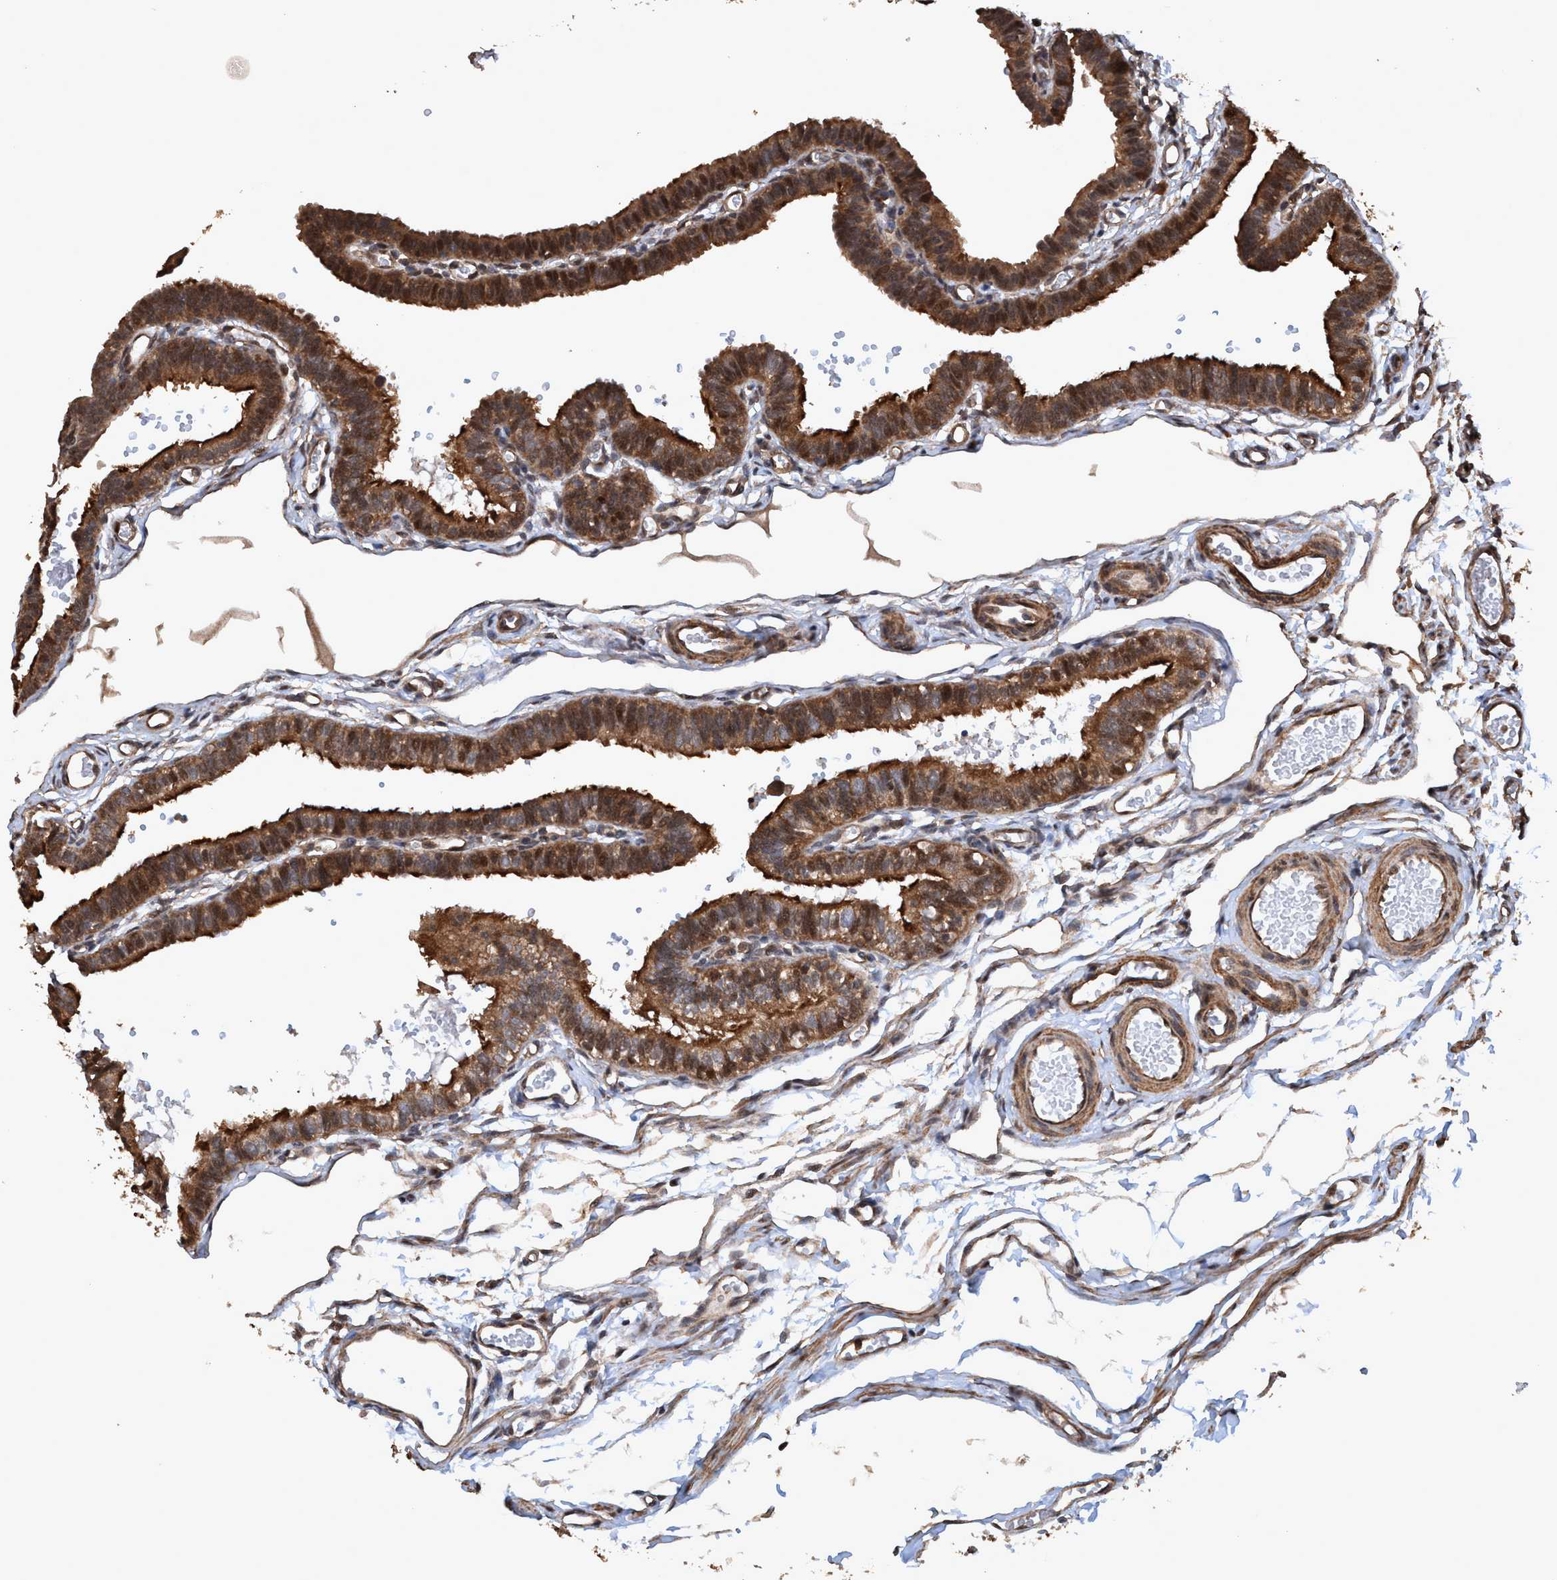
{"staining": {"intensity": "strong", "quantity": ">75%", "location": "cytoplasmic/membranous,nuclear"}, "tissue": "fallopian tube", "cell_type": "Glandular cells", "image_type": "normal", "snomed": [{"axis": "morphology", "description": "Normal tissue, NOS"}, {"axis": "topography", "description": "Fallopian tube"}, {"axis": "topography", "description": "Placenta"}], "caption": "Immunohistochemistry (DAB) staining of benign human fallopian tube demonstrates strong cytoplasmic/membranous,nuclear protein positivity in approximately >75% of glandular cells. (Stains: DAB (3,3'-diaminobenzidine) in brown, nuclei in blue, Microscopy: brightfield microscopy at high magnification).", "gene": "TRPC7", "patient": {"sex": "female", "age": 34}}